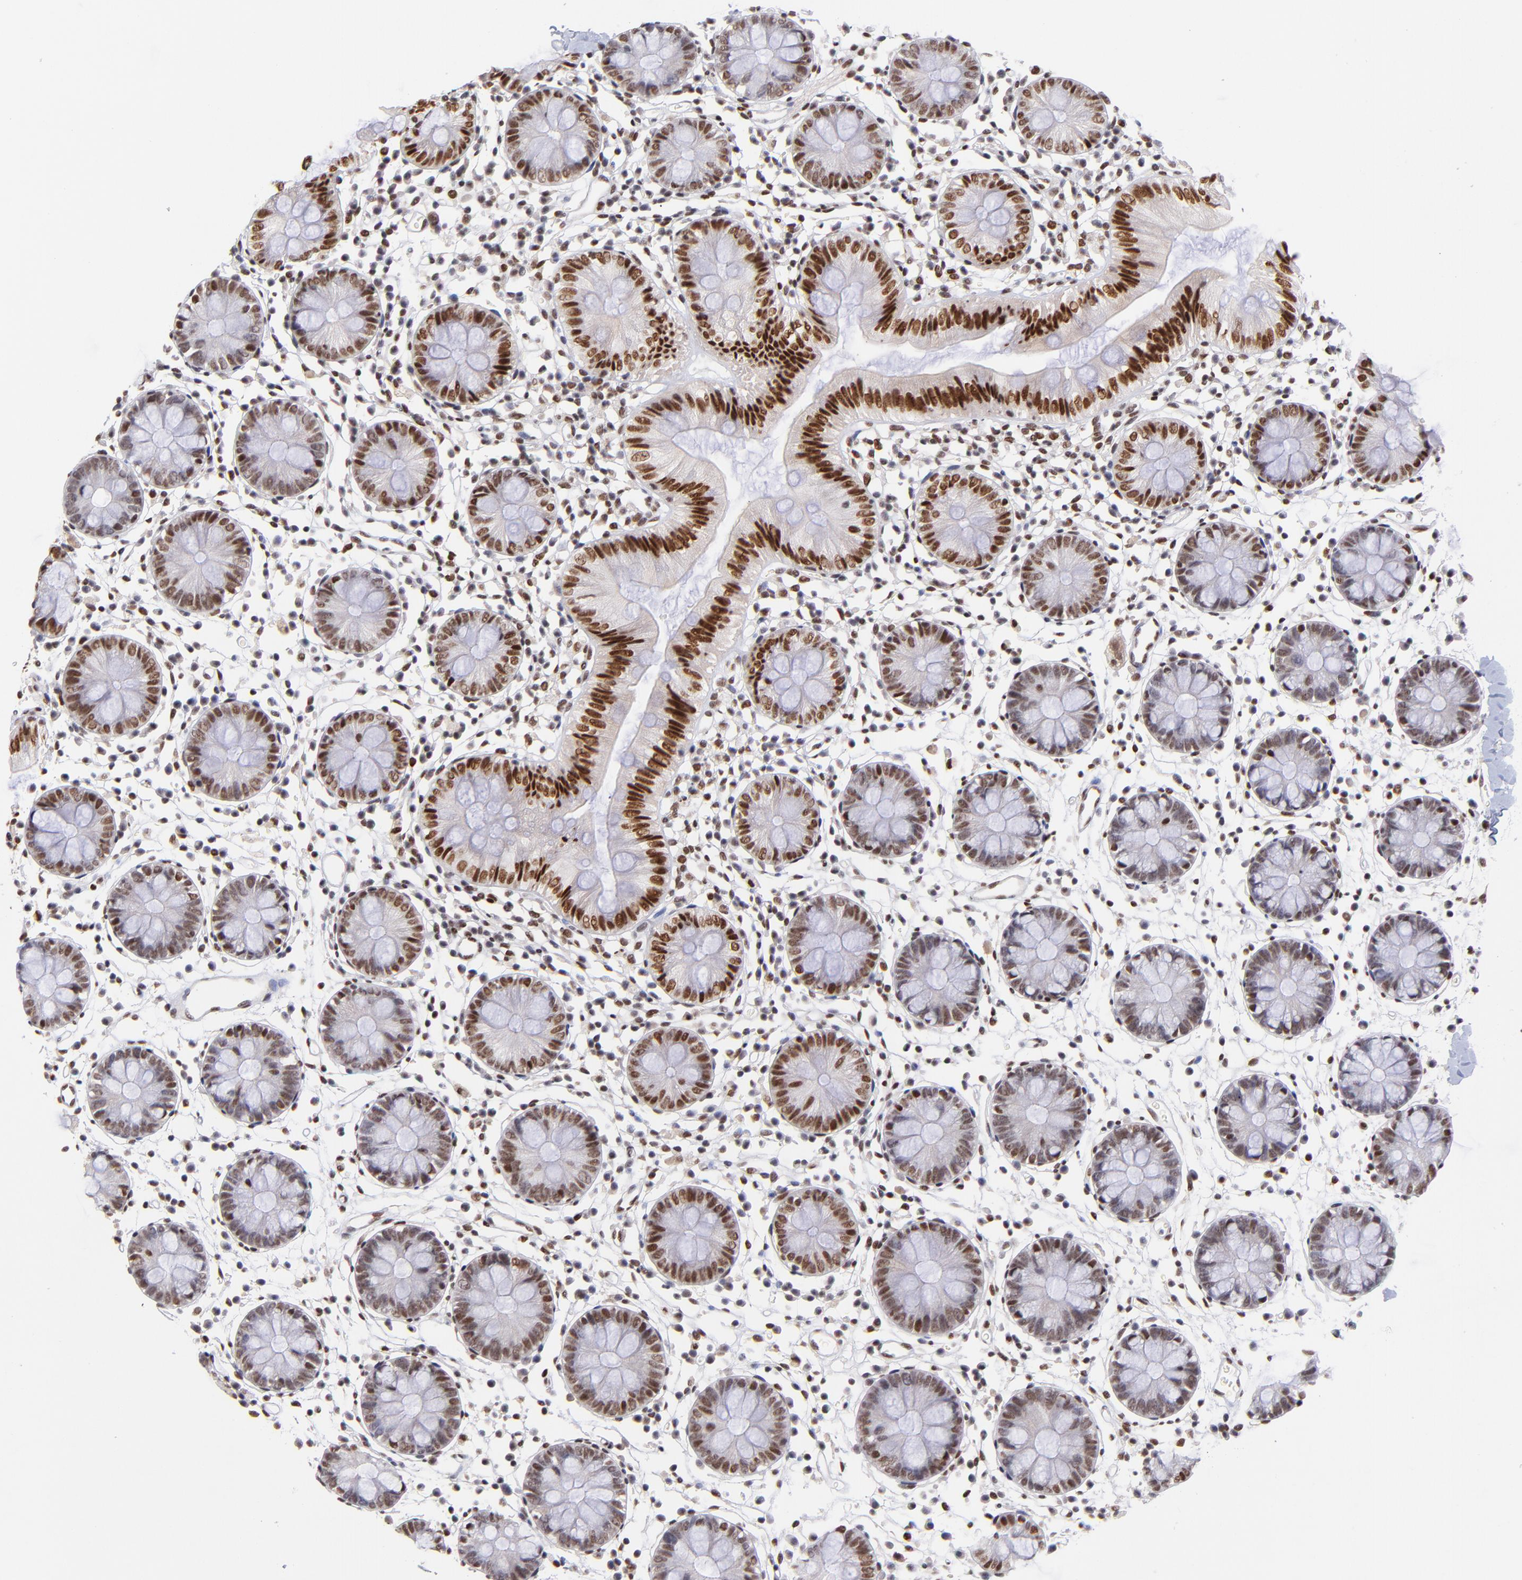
{"staining": {"intensity": "moderate", "quantity": ">75%", "location": "nuclear"}, "tissue": "colon", "cell_type": "Endothelial cells", "image_type": "normal", "snomed": [{"axis": "morphology", "description": "Normal tissue, NOS"}, {"axis": "topography", "description": "Colon"}], "caption": "Immunohistochemistry image of unremarkable colon: human colon stained using immunohistochemistry demonstrates medium levels of moderate protein expression localized specifically in the nuclear of endothelial cells, appearing as a nuclear brown color.", "gene": "MIDEAS", "patient": {"sex": "male", "age": 14}}